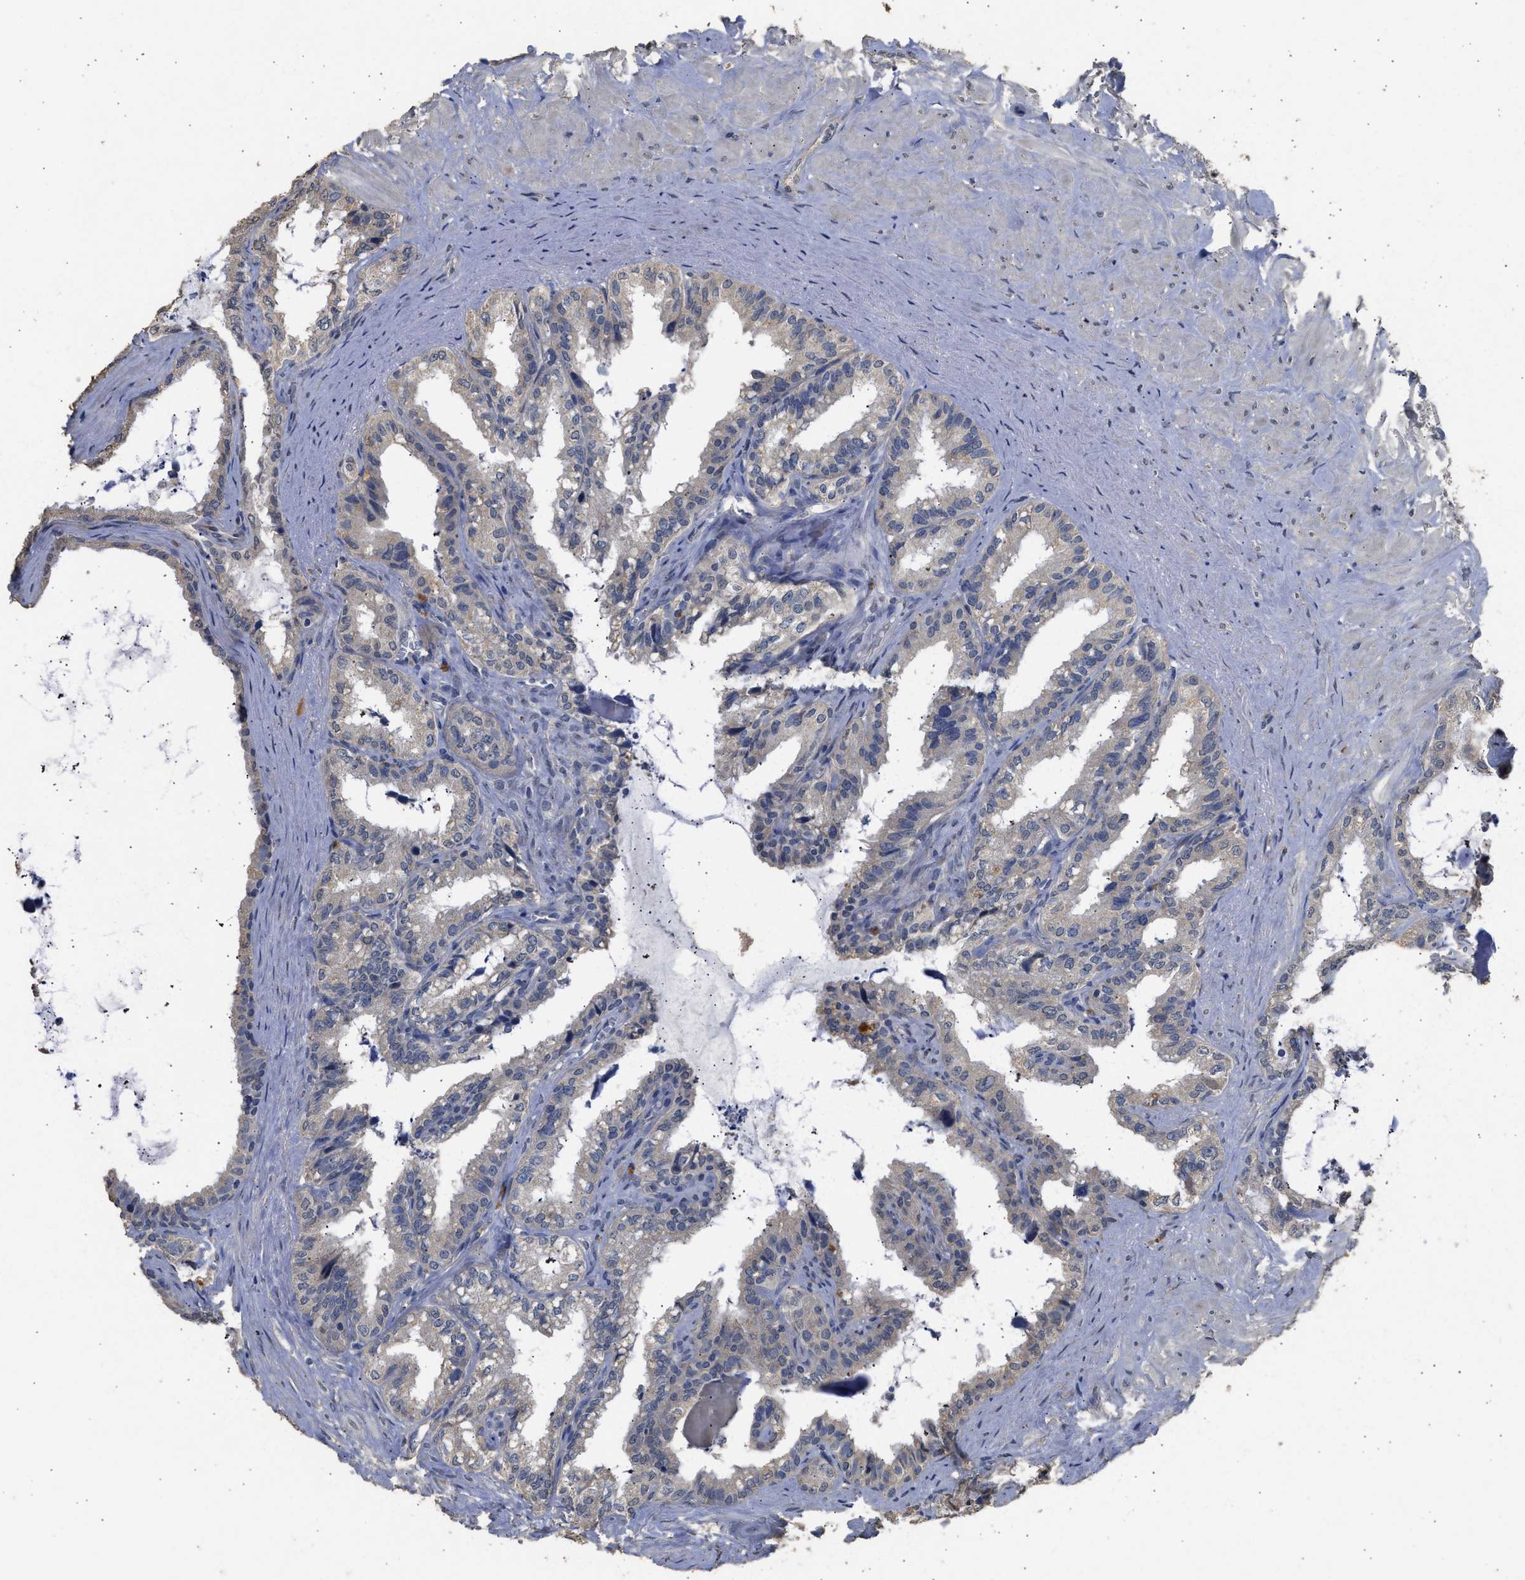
{"staining": {"intensity": "negative", "quantity": "none", "location": "none"}, "tissue": "seminal vesicle", "cell_type": "Glandular cells", "image_type": "normal", "snomed": [{"axis": "morphology", "description": "Normal tissue, NOS"}, {"axis": "topography", "description": "Seminal veicle"}], "caption": "Photomicrograph shows no protein positivity in glandular cells of normal seminal vesicle. Nuclei are stained in blue.", "gene": "SPINT2", "patient": {"sex": "male", "age": 64}}